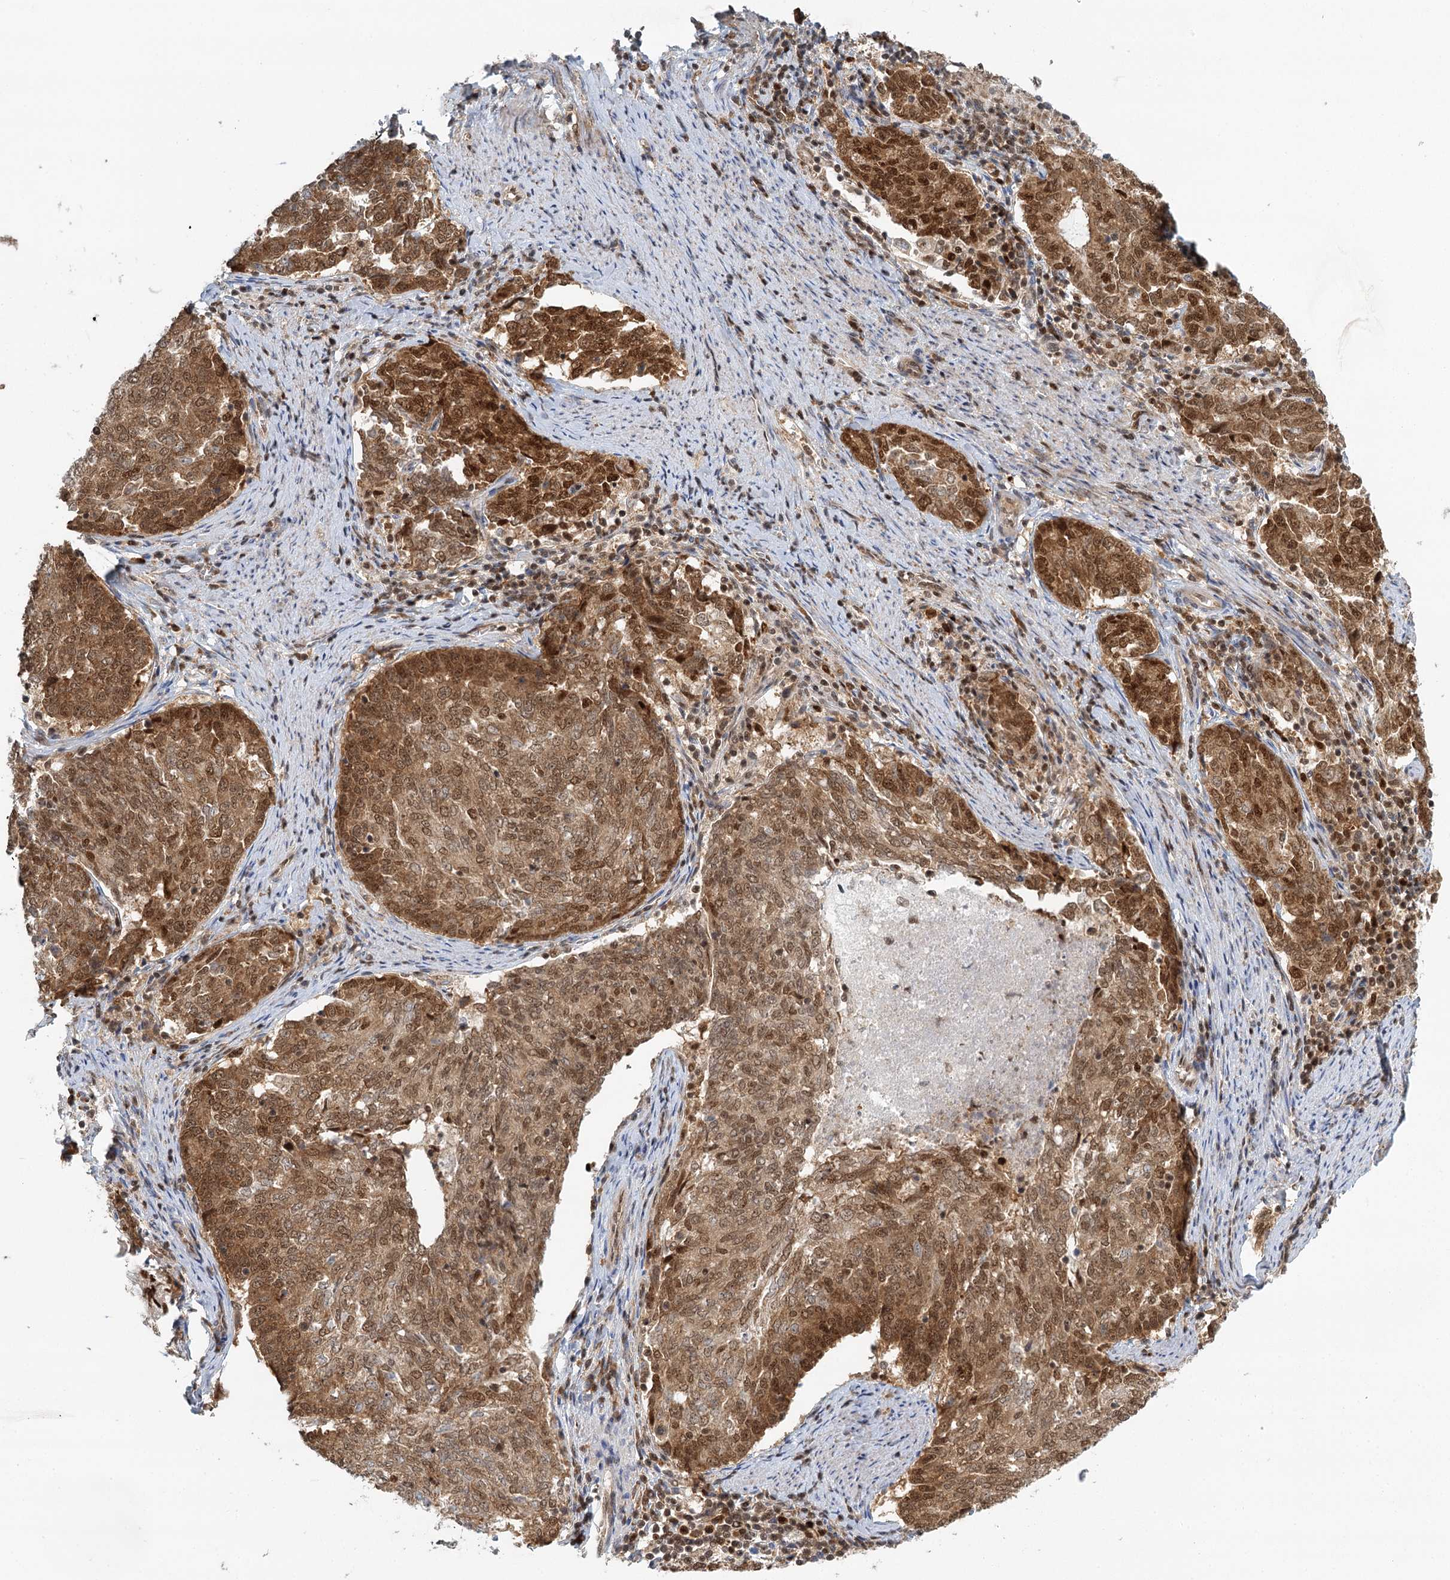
{"staining": {"intensity": "strong", "quantity": ">75%", "location": "cytoplasmic/membranous,nuclear"}, "tissue": "endometrial cancer", "cell_type": "Tumor cells", "image_type": "cancer", "snomed": [{"axis": "morphology", "description": "Adenocarcinoma, NOS"}, {"axis": "topography", "description": "Endometrium"}], "caption": "Protein expression analysis of human adenocarcinoma (endometrial) reveals strong cytoplasmic/membranous and nuclear positivity in about >75% of tumor cells.", "gene": "GPATCH11", "patient": {"sex": "female", "age": 80}}